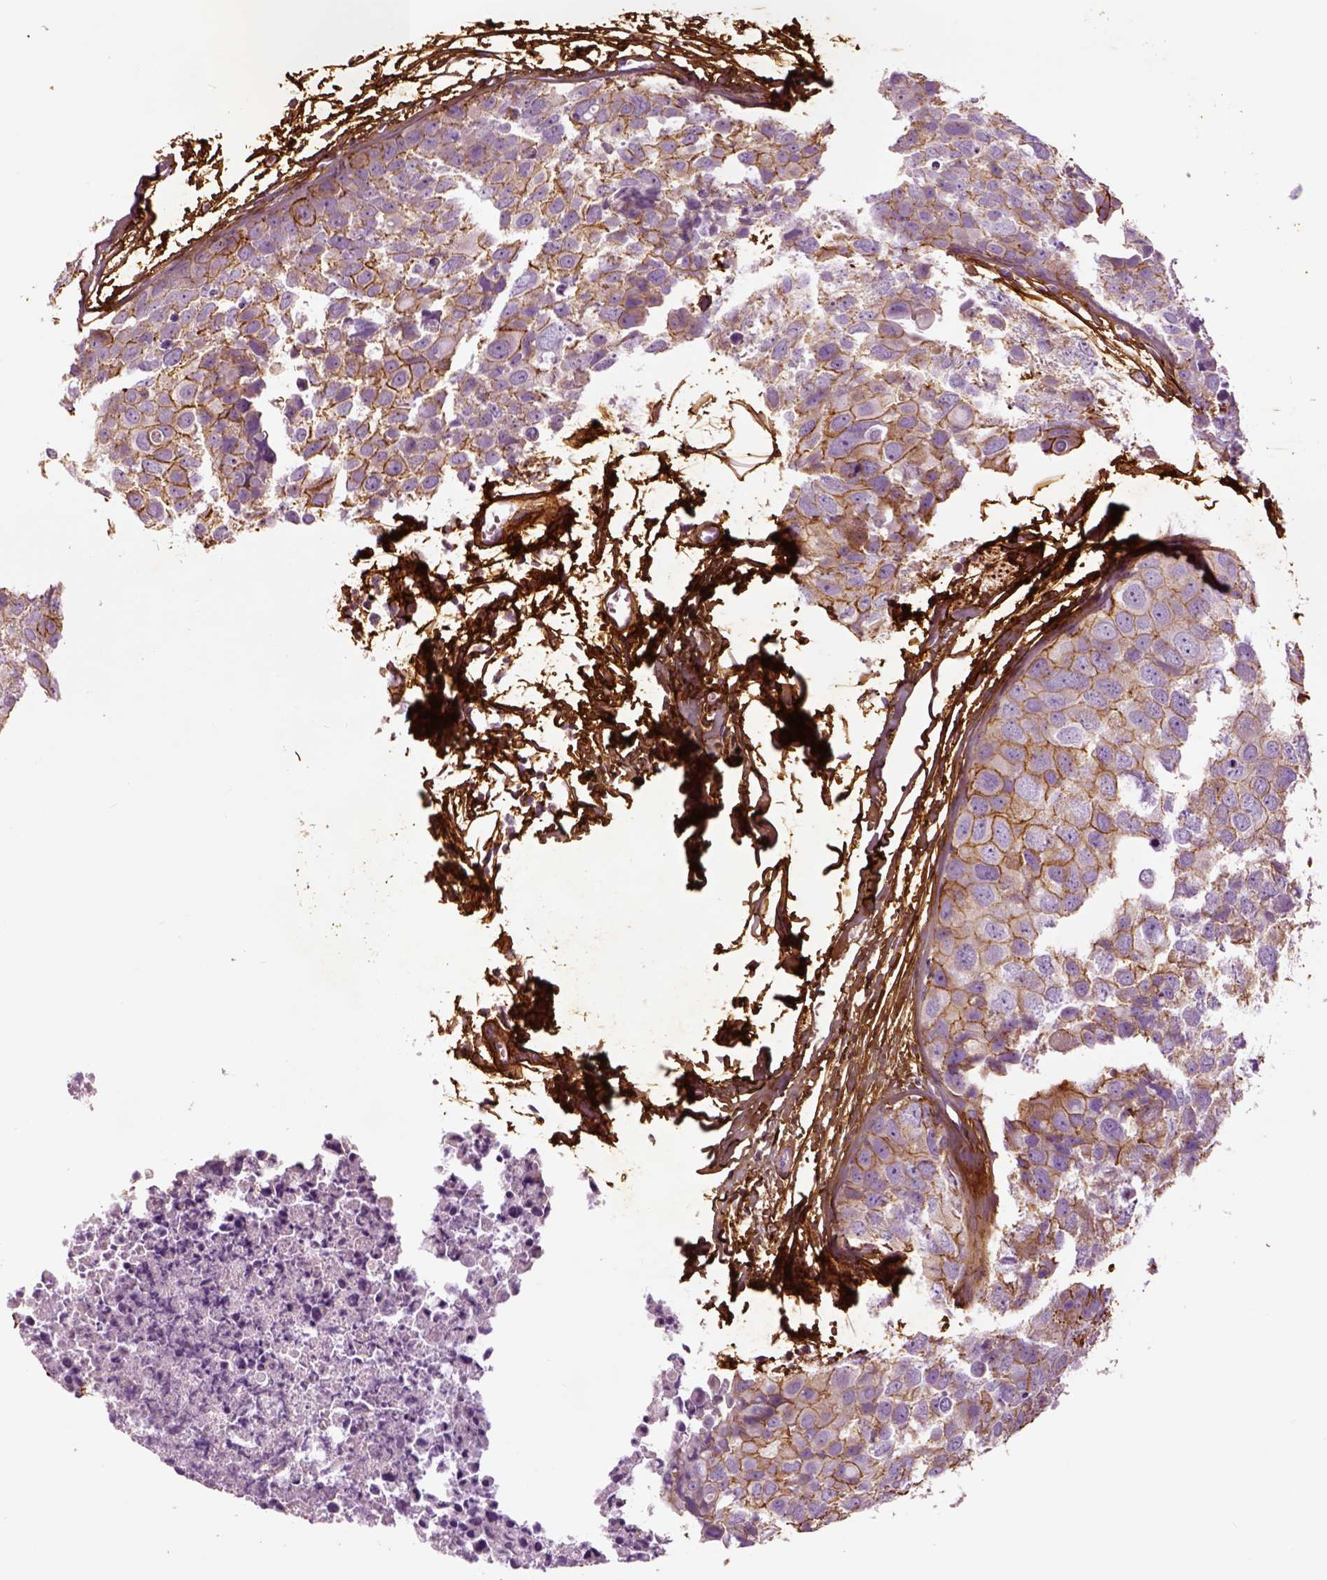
{"staining": {"intensity": "negative", "quantity": "none", "location": "none"}, "tissue": "breast cancer", "cell_type": "Tumor cells", "image_type": "cancer", "snomed": [{"axis": "morphology", "description": "Duct carcinoma"}, {"axis": "topography", "description": "Breast"}], "caption": "A high-resolution micrograph shows IHC staining of breast invasive ductal carcinoma, which reveals no significant expression in tumor cells.", "gene": "COL6A2", "patient": {"sex": "female", "age": 38}}